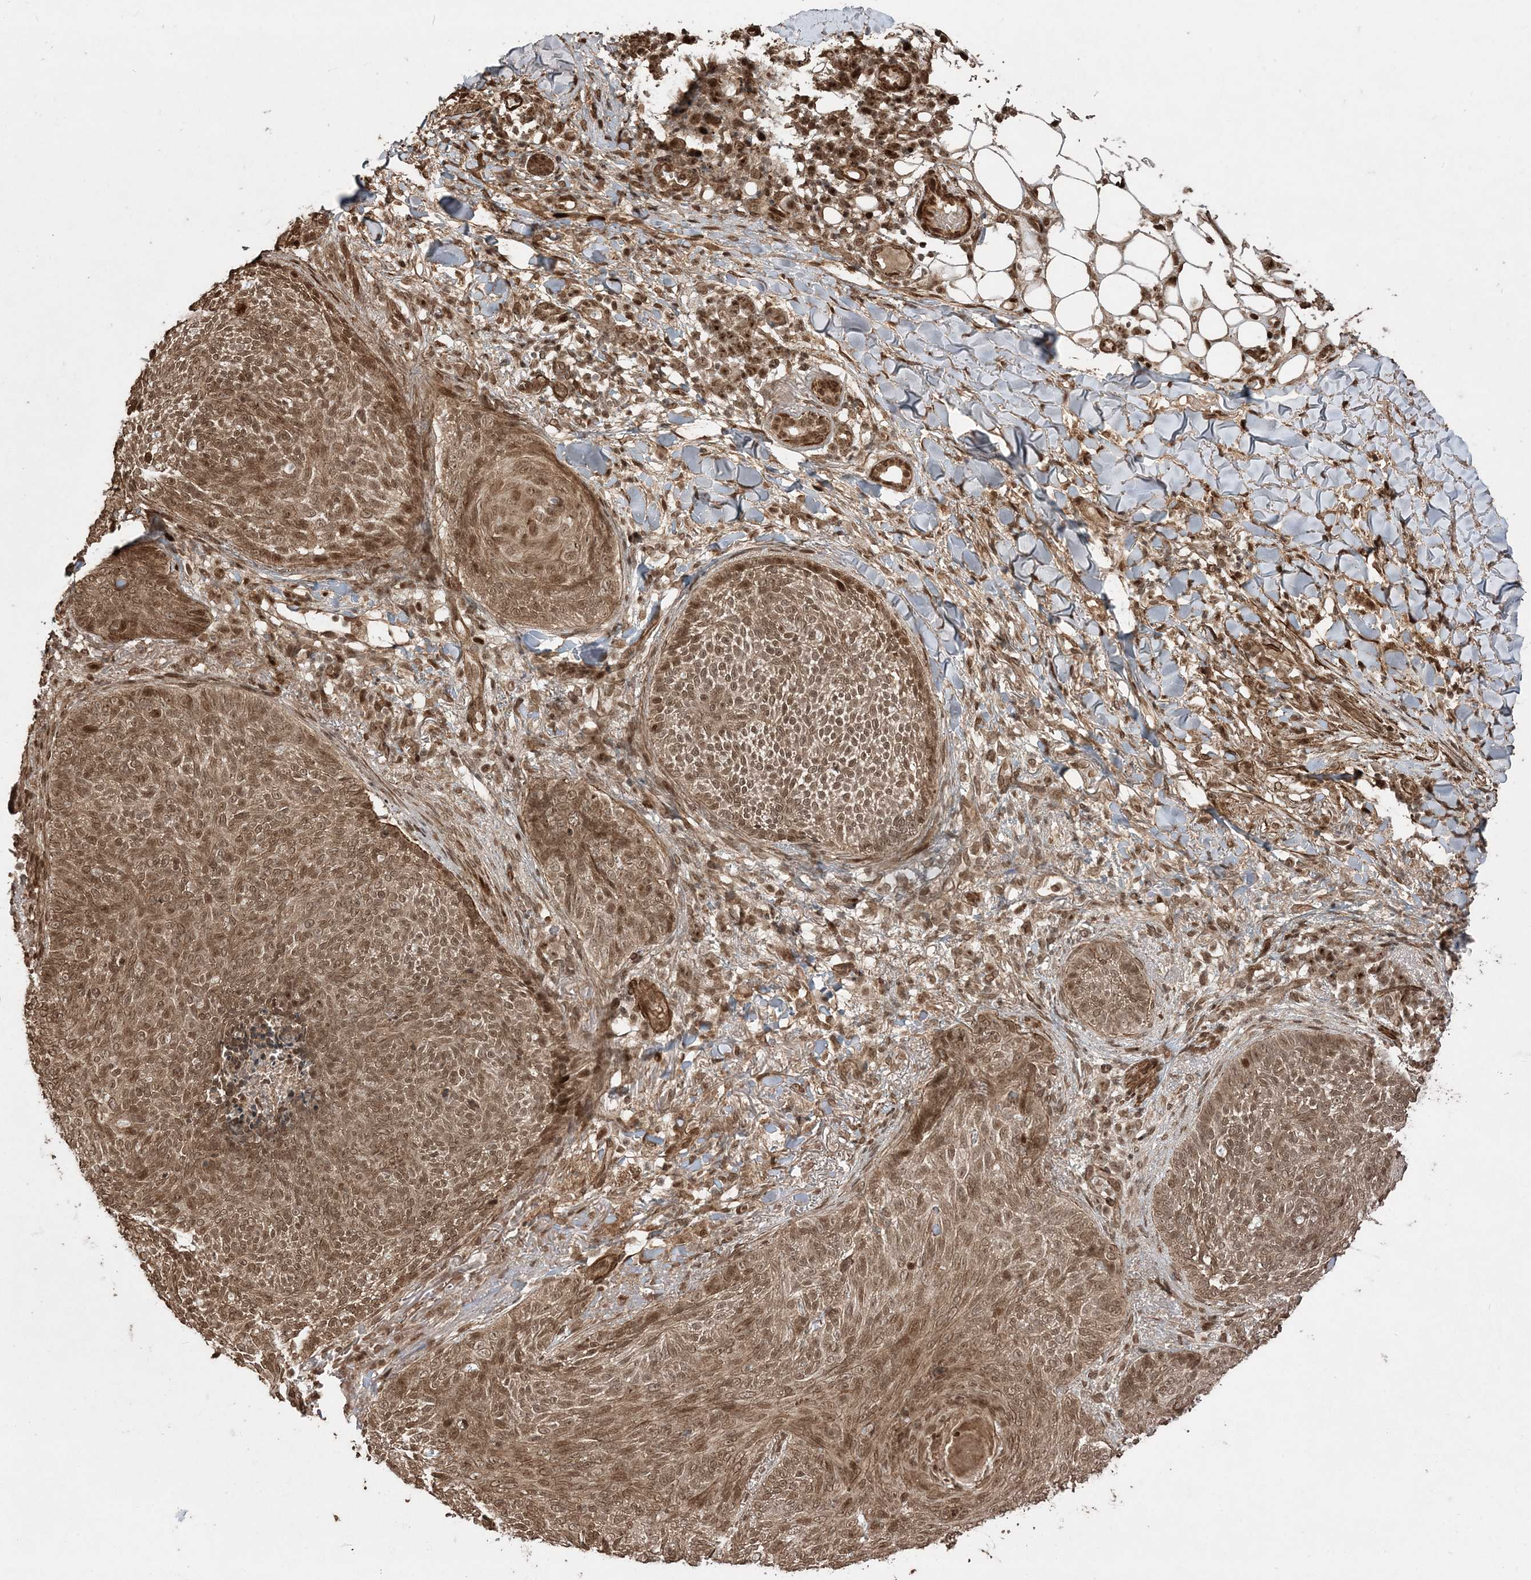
{"staining": {"intensity": "moderate", "quantity": ">75%", "location": "cytoplasmic/membranous,nuclear"}, "tissue": "skin cancer", "cell_type": "Tumor cells", "image_type": "cancer", "snomed": [{"axis": "morphology", "description": "Basal cell carcinoma"}, {"axis": "topography", "description": "Skin"}], "caption": "Immunohistochemical staining of skin cancer exhibits moderate cytoplasmic/membranous and nuclear protein positivity in about >75% of tumor cells.", "gene": "ETAA1", "patient": {"sex": "male", "age": 85}}